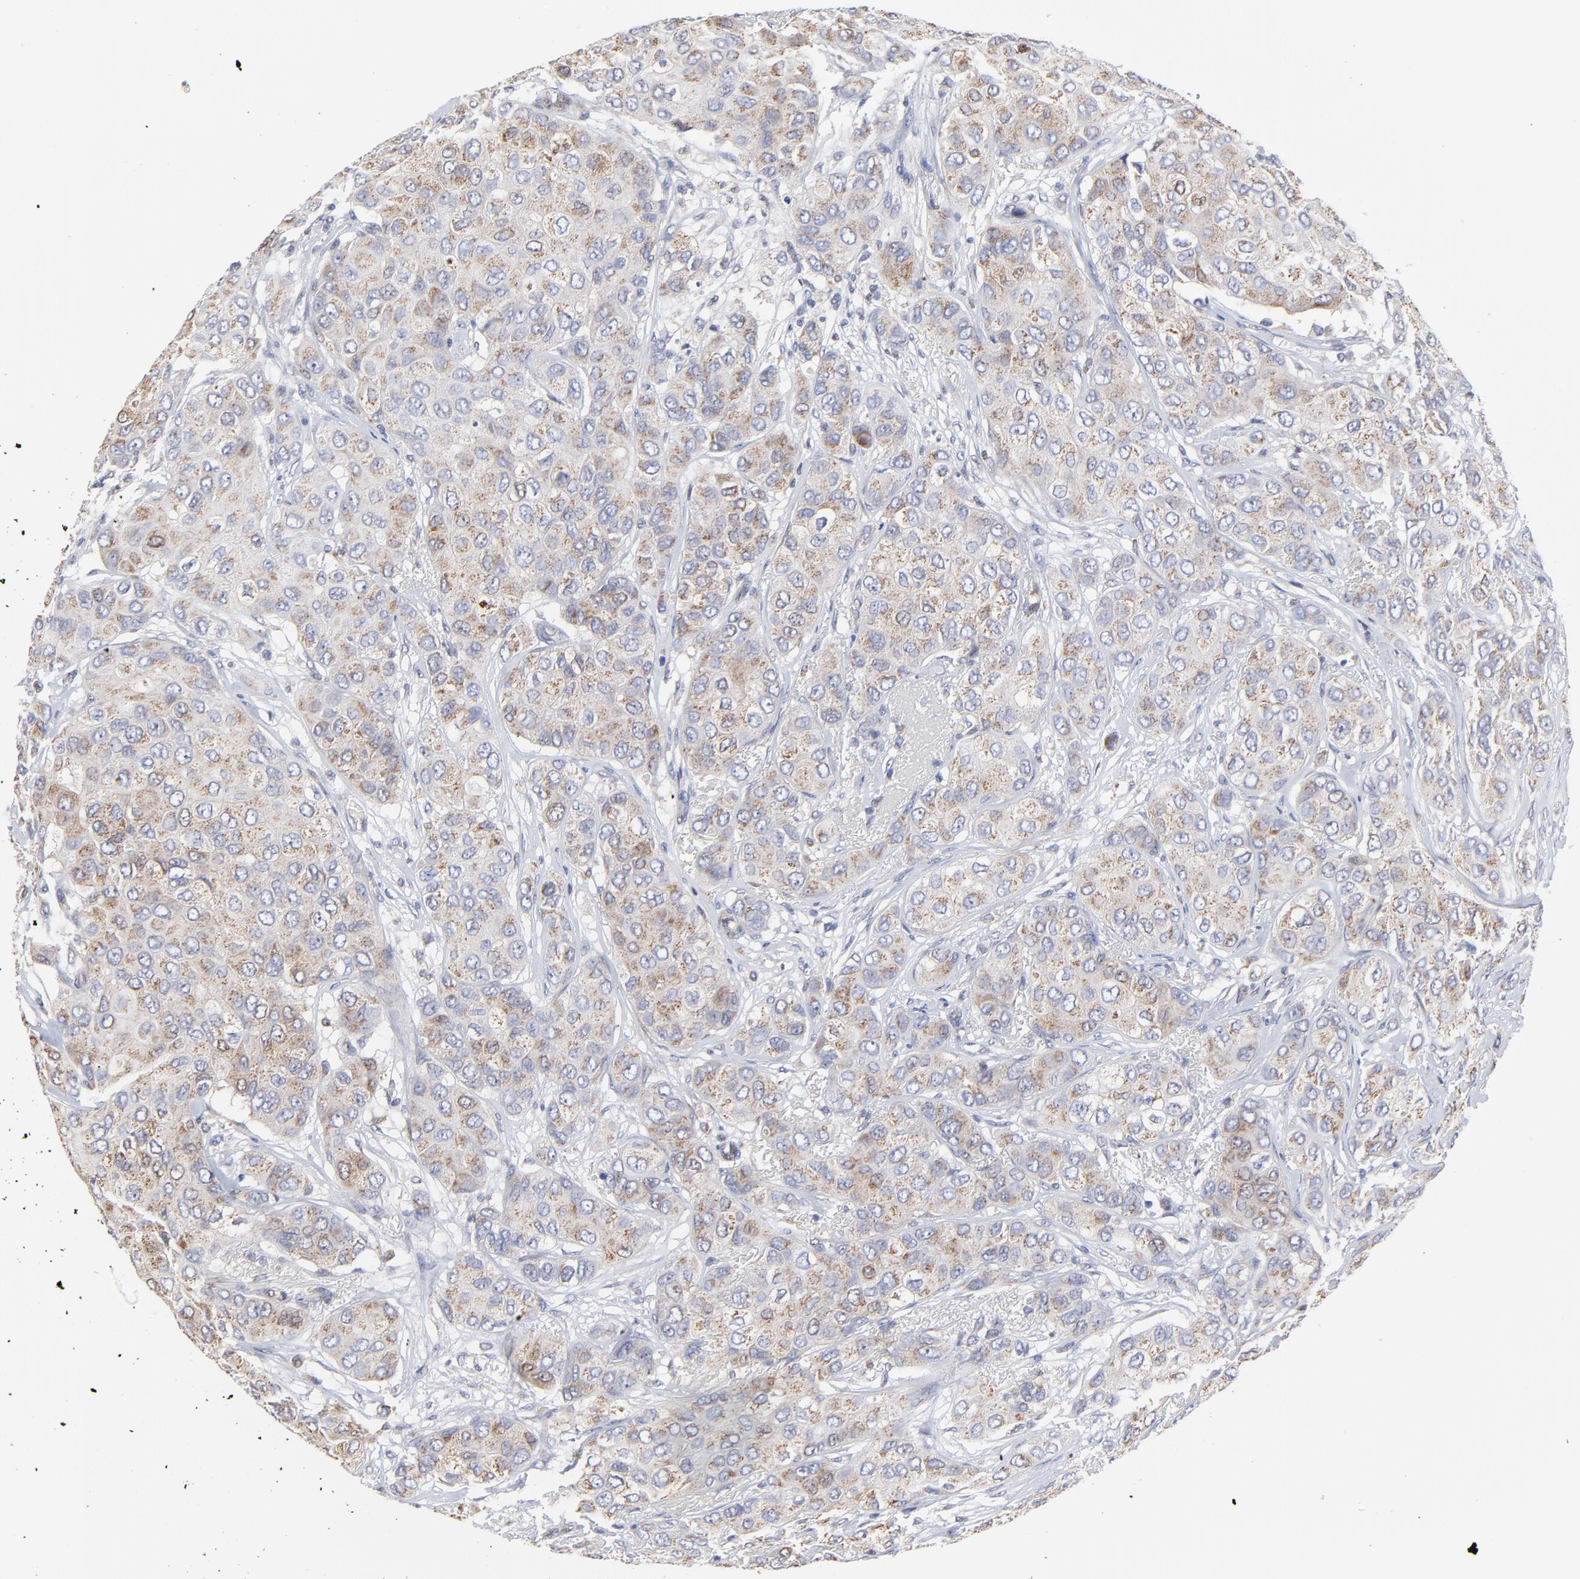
{"staining": {"intensity": "weak", "quantity": "25%-75%", "location": "cytoplasmic/membranous"}, "tissue": "breast cancer", "cell_type": "Tumor cells", "image_type": "cancer", "snomed": [{"axis": "morphology", "description": "Duct carcinoma"}, {"axis": "topography", "description": "Breast"}], "caption": "The micrograph reveals immunohistochemical staining of breast cancer. There is weak cytoplasmic/membranous expression is present in approximately 25%-75% of tumor cells.", "gene": "NCAPH", "patient": {"sex": "female", "age": 68}}